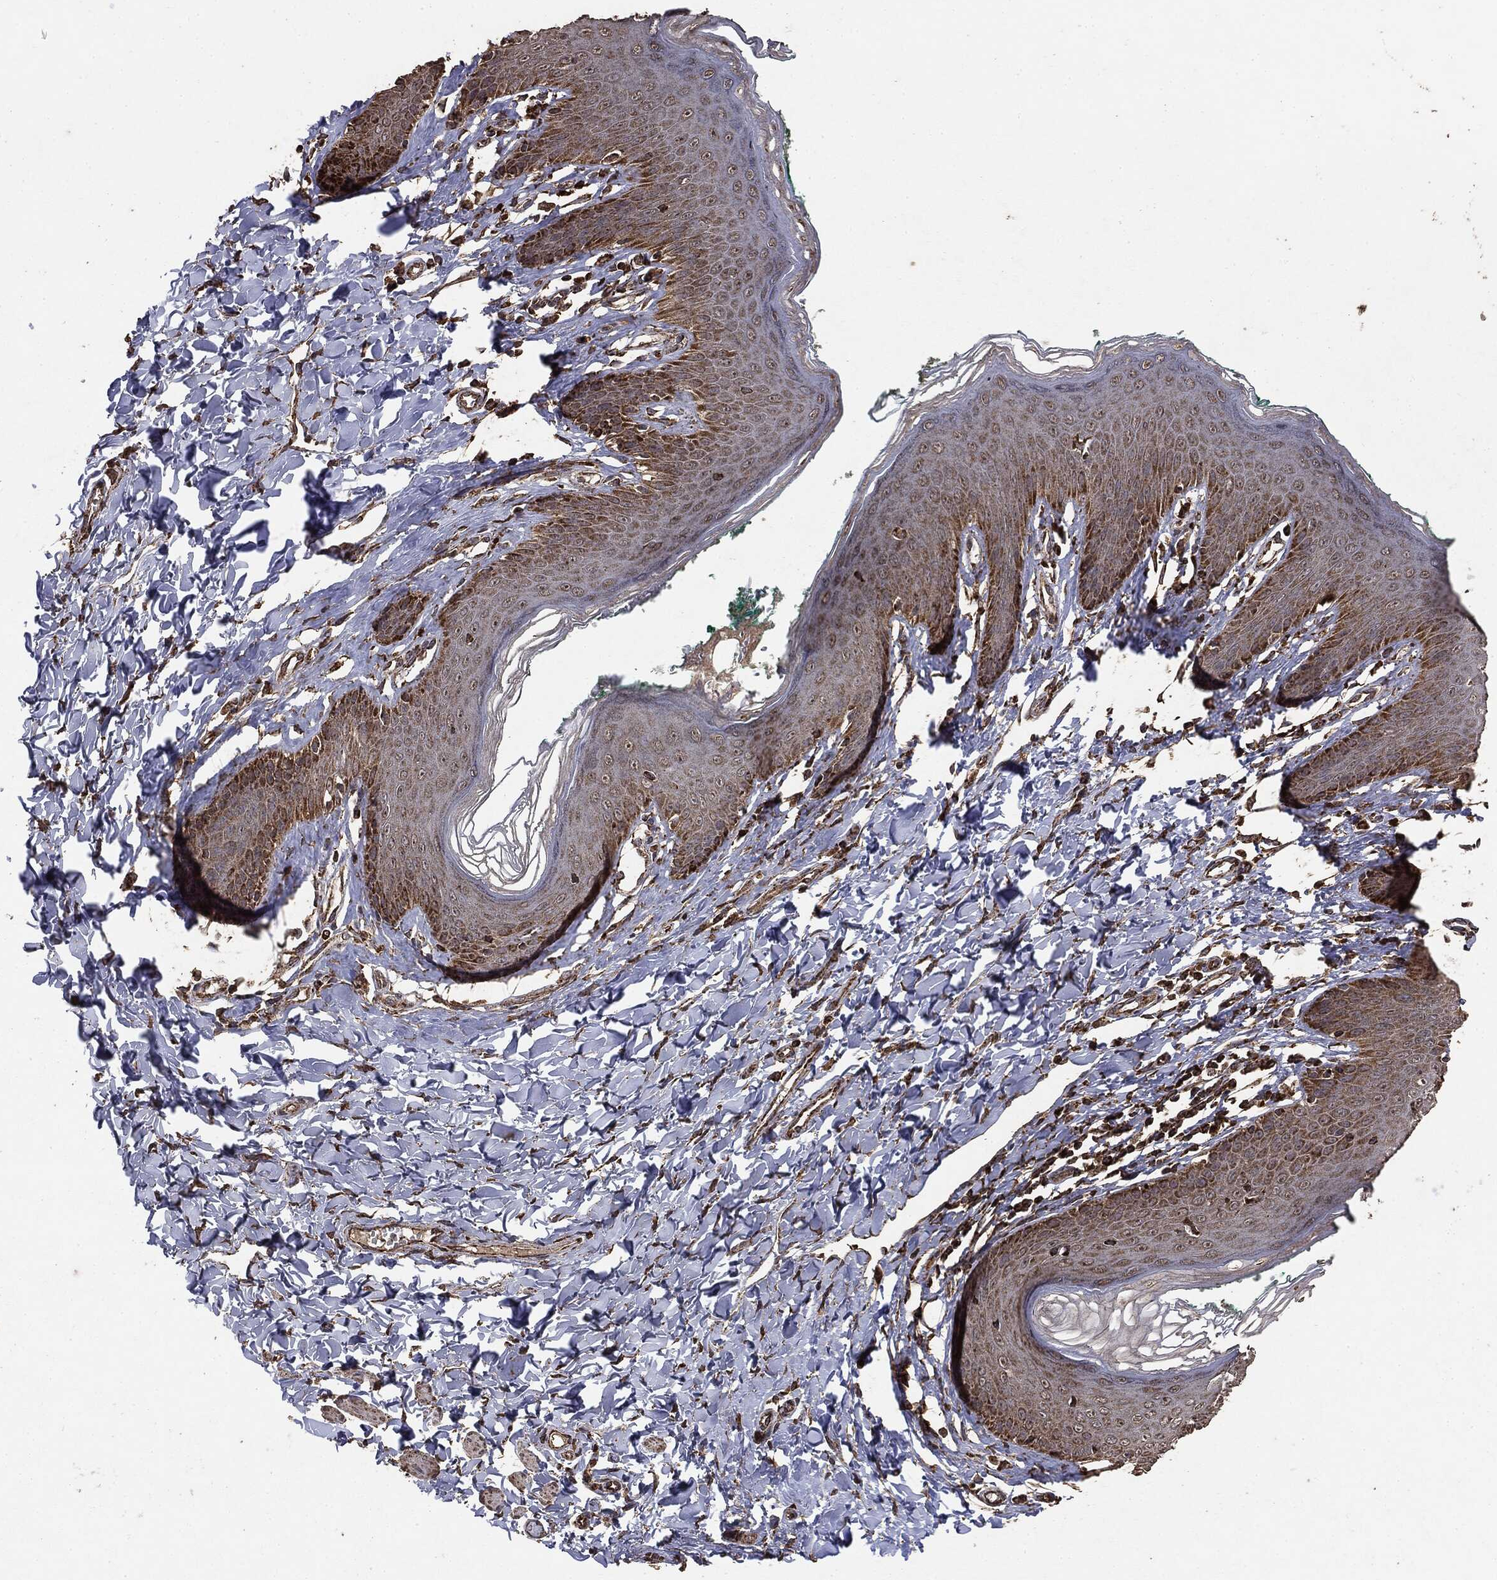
{"staining": {"intensity": "strong", "quantity": "<25%", "location": "cytoplasmic/membranous"}, "tissue": "skin", "cell_type": "Epidermal cells", "image_type": "normal", "snomed": [{"axis": "morphology", "description": "Normal tissue, NOS"}, {"axis": "topography", "description": "Vulva"}], "caption": "Skin stained with DAB immunohistochemistry demonstrates medium levels of strong cytoplasmic/membranous staining in approximately <25% of epidermal cells.", "gene": "MTOR", "patient": {"sex": "female", "age": 66}}